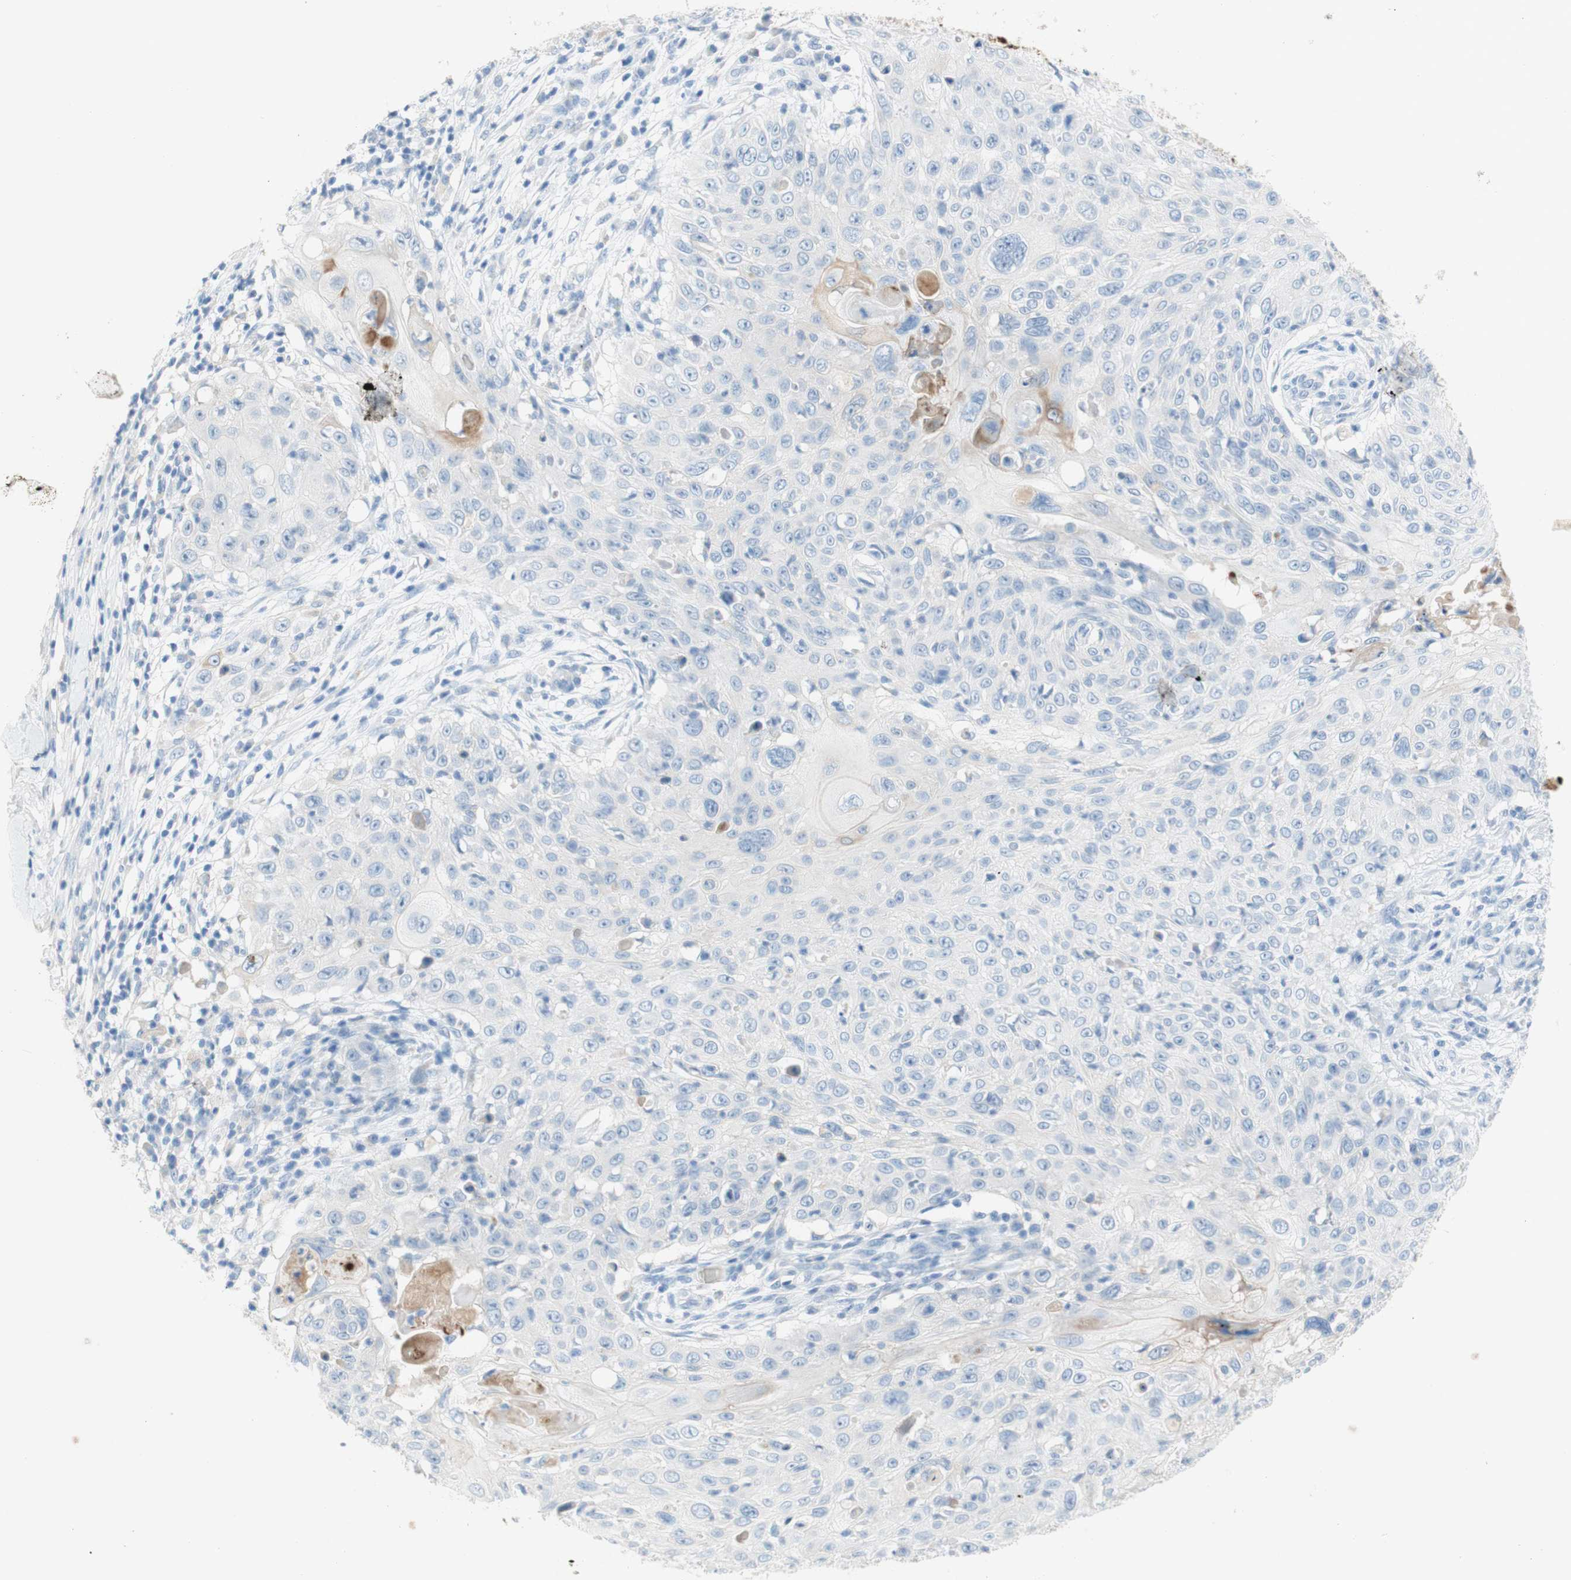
{"staining": {"intensity": "weak", "quantity": "<25%", "location": "cytoplasmic/membranous"}, "tissue": "skin cancer", "cell_type": "Tumor cells", "image_type": "cancer", "snomed": [{"axis": "morphology", "description": "Squamous cell carcinoma, NOS"}, {"axis": "topography", "description": "Skin"}], "caption": "This is an IHC micrograph of human skin squamous cell carcinoma. There is no staining in tumor cells.", "gene": "POLR2J3", "patient": {"sex": "male", "age": 86}}